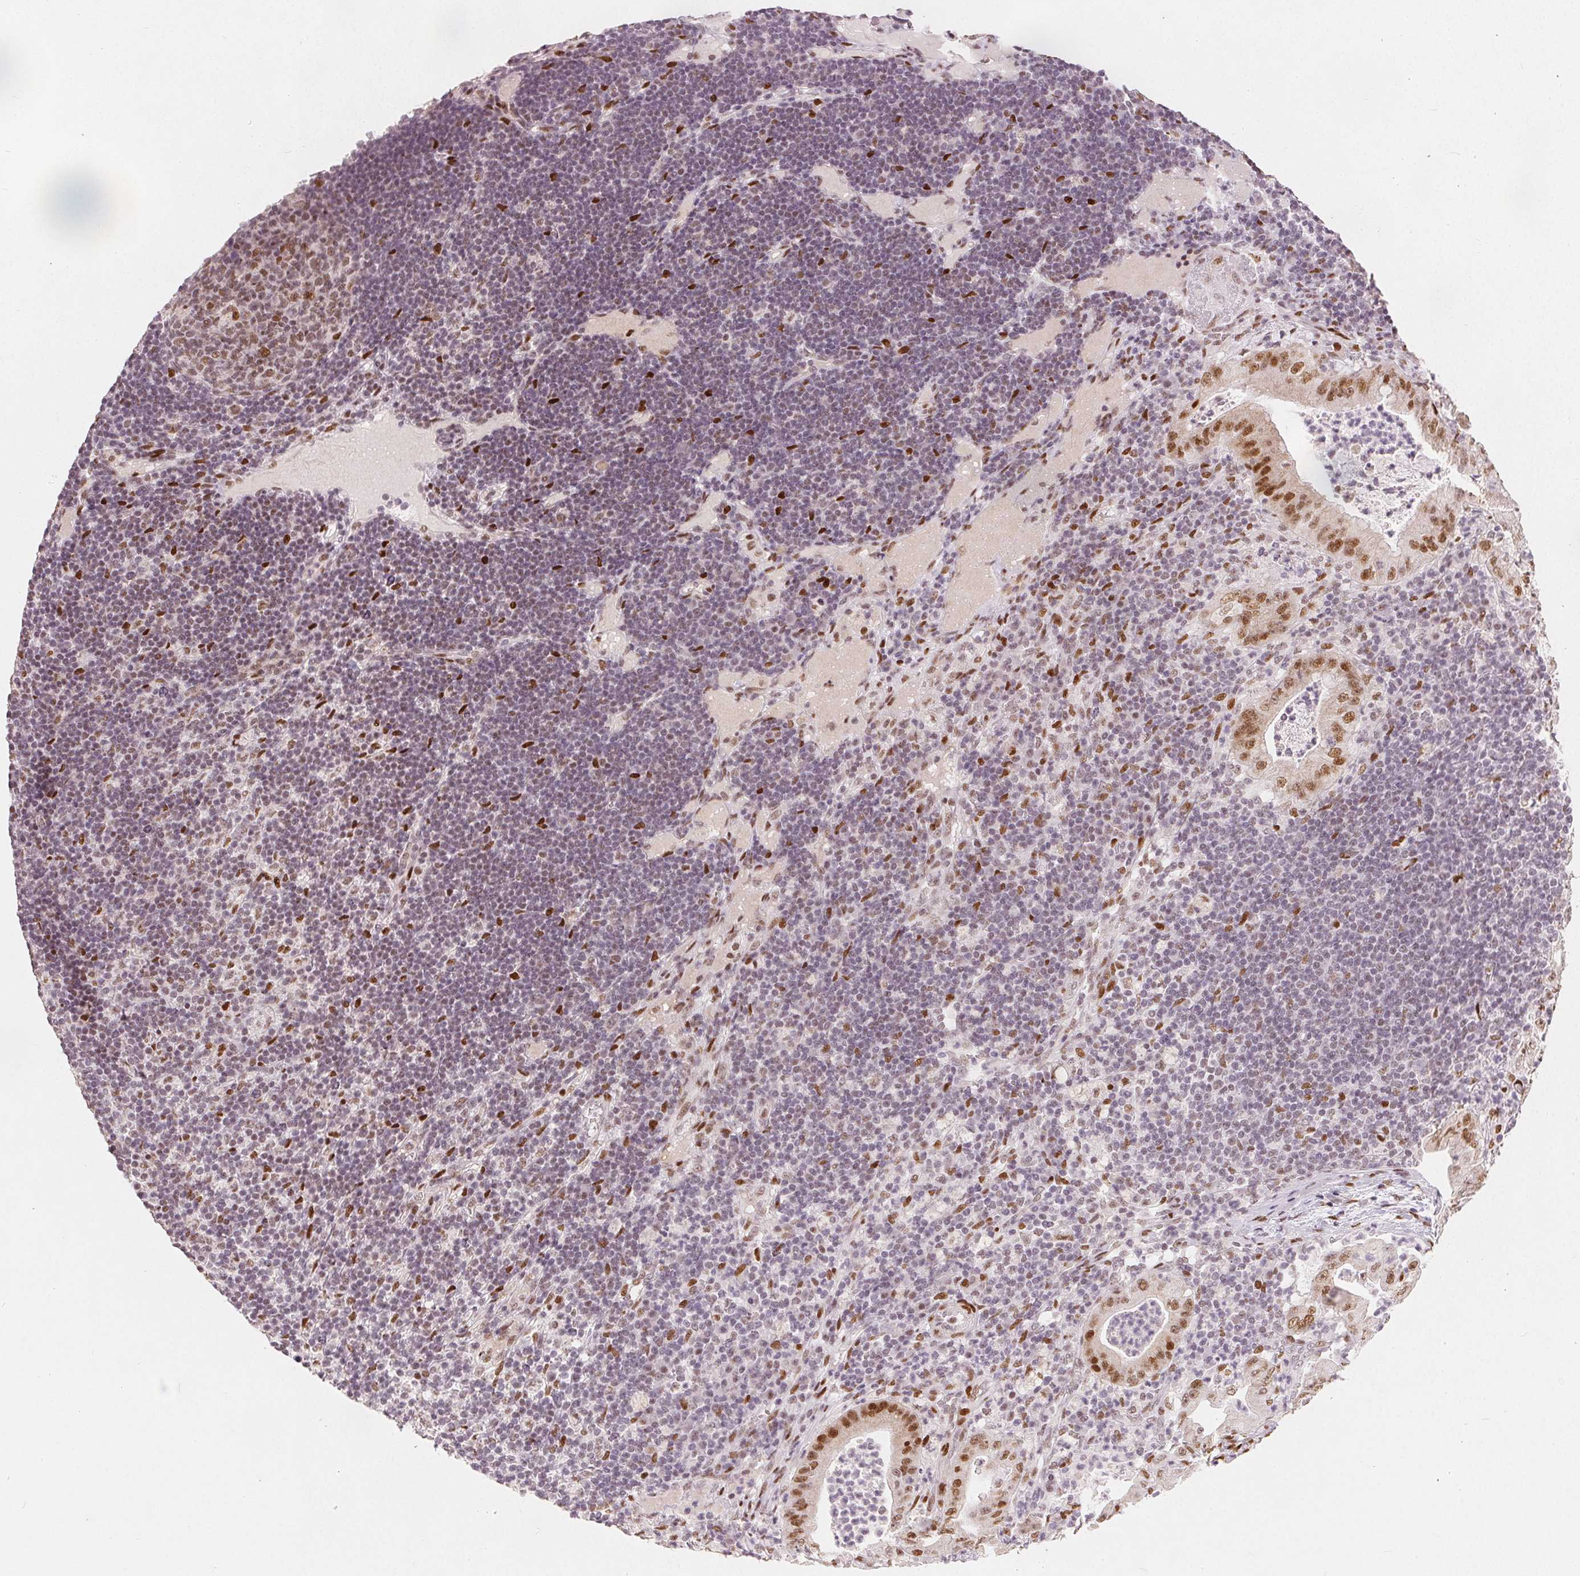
{"staining": {"intensity": "moderate", "quantity": ">75%", "location": "nuclear"}, "tissue": "pancreatic cancer", "cell_type": "Tumor cells", "image_type": "cancer", "snomed": [{"axis": "morphology", "description": "Adenocarcinoma, NOS"}, {"axis": "topography", "description": "Pancreas"}], "caption": "Moderate nuclear expression is identified in about >75% of tumor cells in adenocarcinoma (pancreatic).", "gene": "ZNF703", "patient": {"sex": "male", "age": 71}}